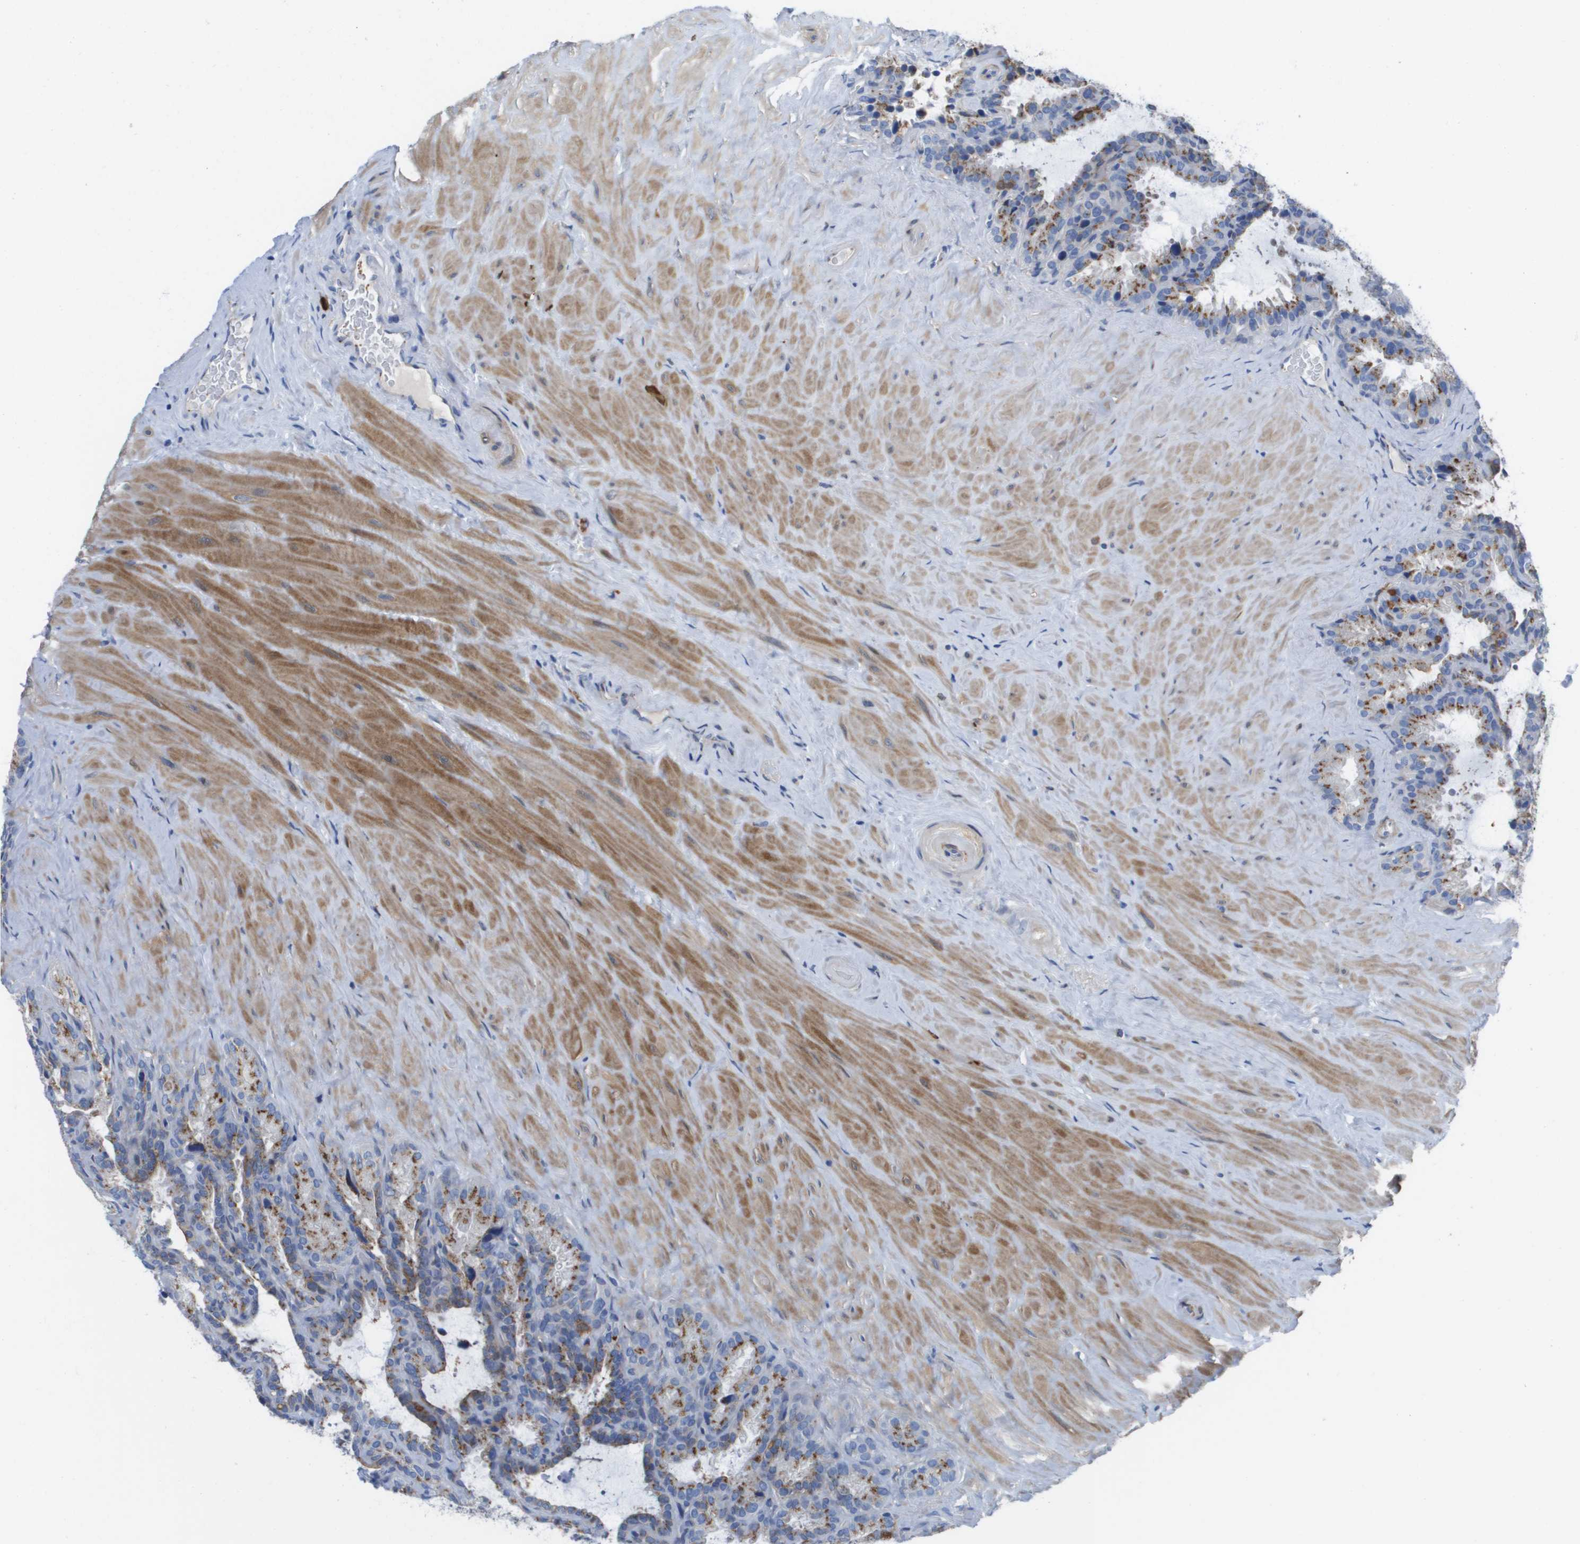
{"staining": {"intensity": "moderate", "quantity": ">75%", "location": "cytoplasmic/membranous"}, "tissue": "seminal vesicle", "cell_type": "Glandular cells", "image_type": "normal", "snomed": [{"axis": "morphology", "description": "Normal tissue, NOS"}, {"axis": "topography", "description": "Seminal veicle"}], "caption": "Protein expression analysis of unremarkable human seminal vesicle reveals moderate cytoplasmic/membranous positivity in approximately >75% of glandular cells. (brown staining indicates protein expression, while blue staining denotes nuclei).", "gene": "SLC37A2", "patient": {"sex": "male", "age": 46}}